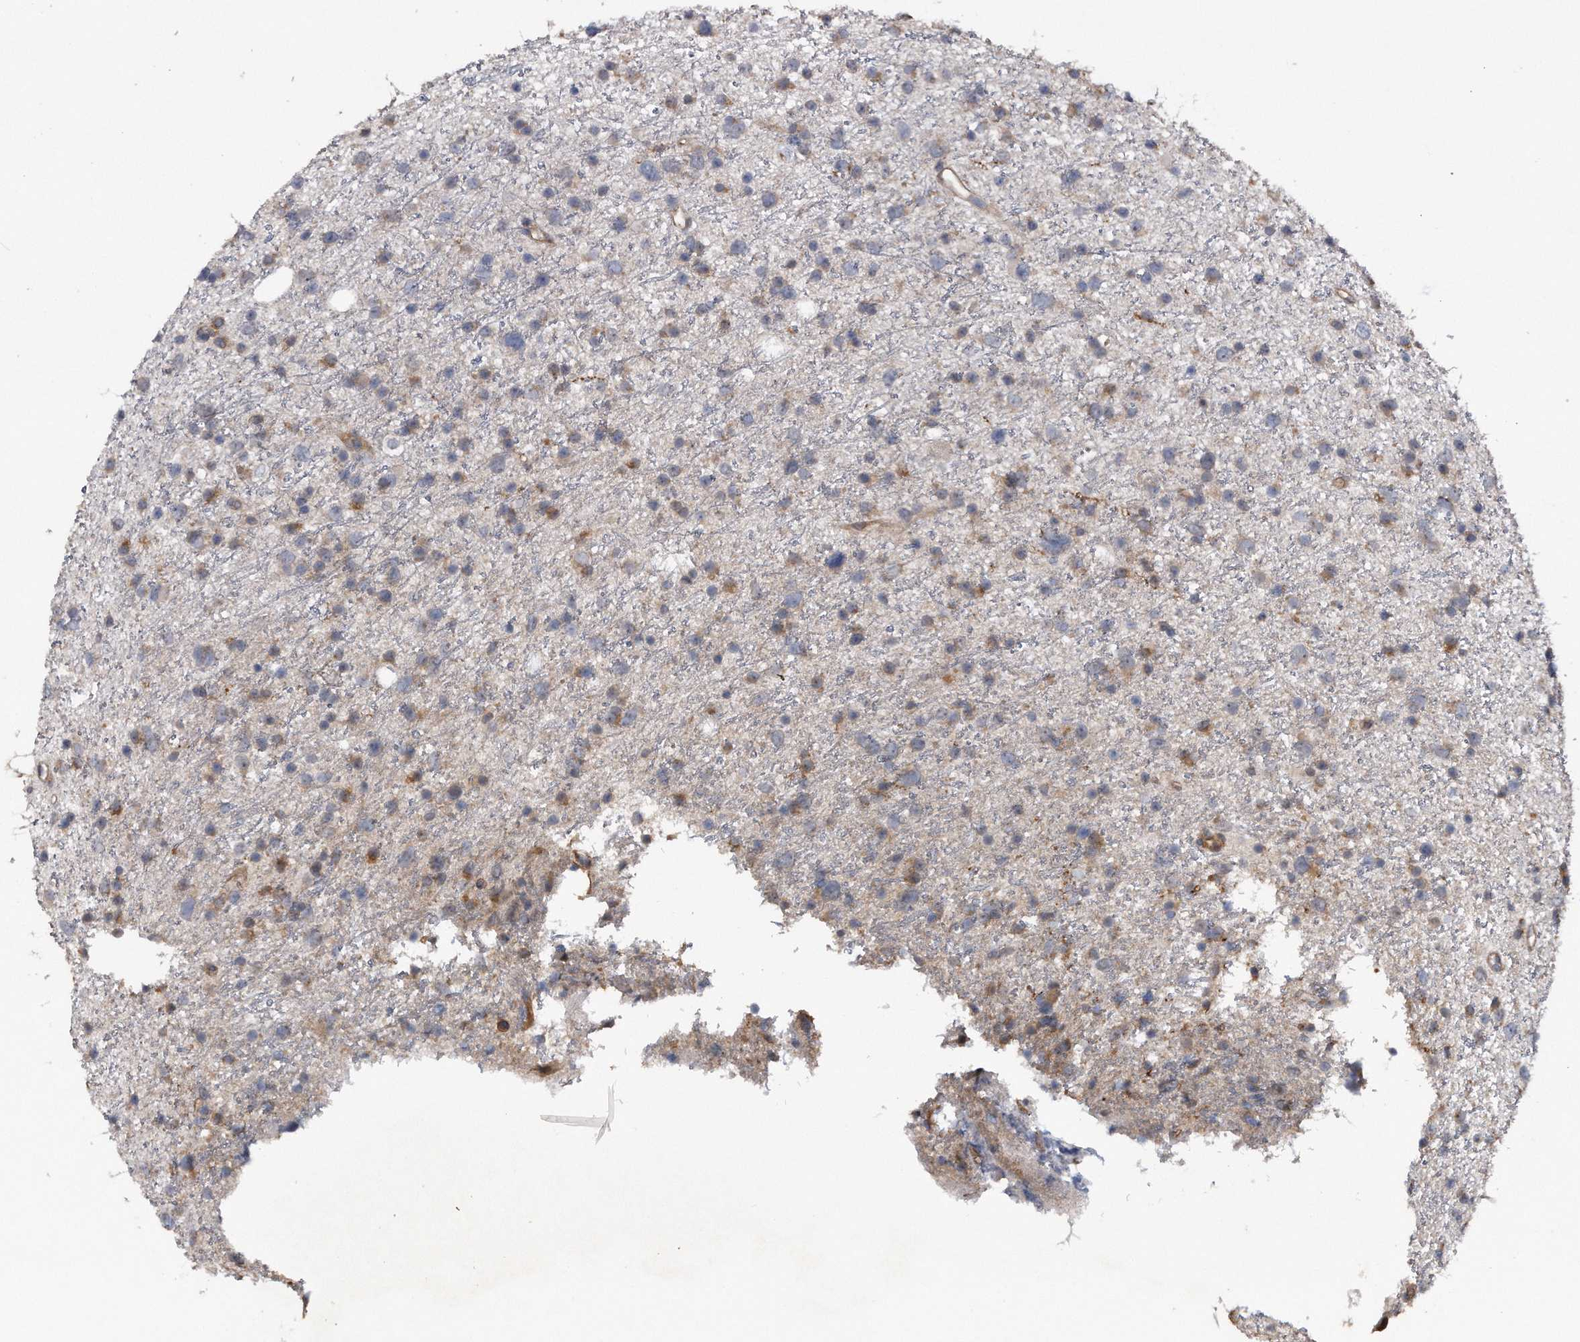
{"staining": {"intensity": "moderate", "quantity": "<25%", "location": "cytoplasmic/membranous"}, "tissue": "glioma", "cell_type": "Tumor cells", "image_type": "cancer", "snomed": [{"axis": "morphology", "description": "Glioma, malignant, Low grade"}, {"axis": "topography", "description": "Cerebral cortex"}], "caption": "Protein staining of glioma tissue exhibits moderate cytoplasmic/membranous staining in approximately <25% of tumor cells. (Brightfield microscopy of DAB IHC at high magnification).", "gene": "KCND3", "patient": {"sex": "female", "age": 39}}